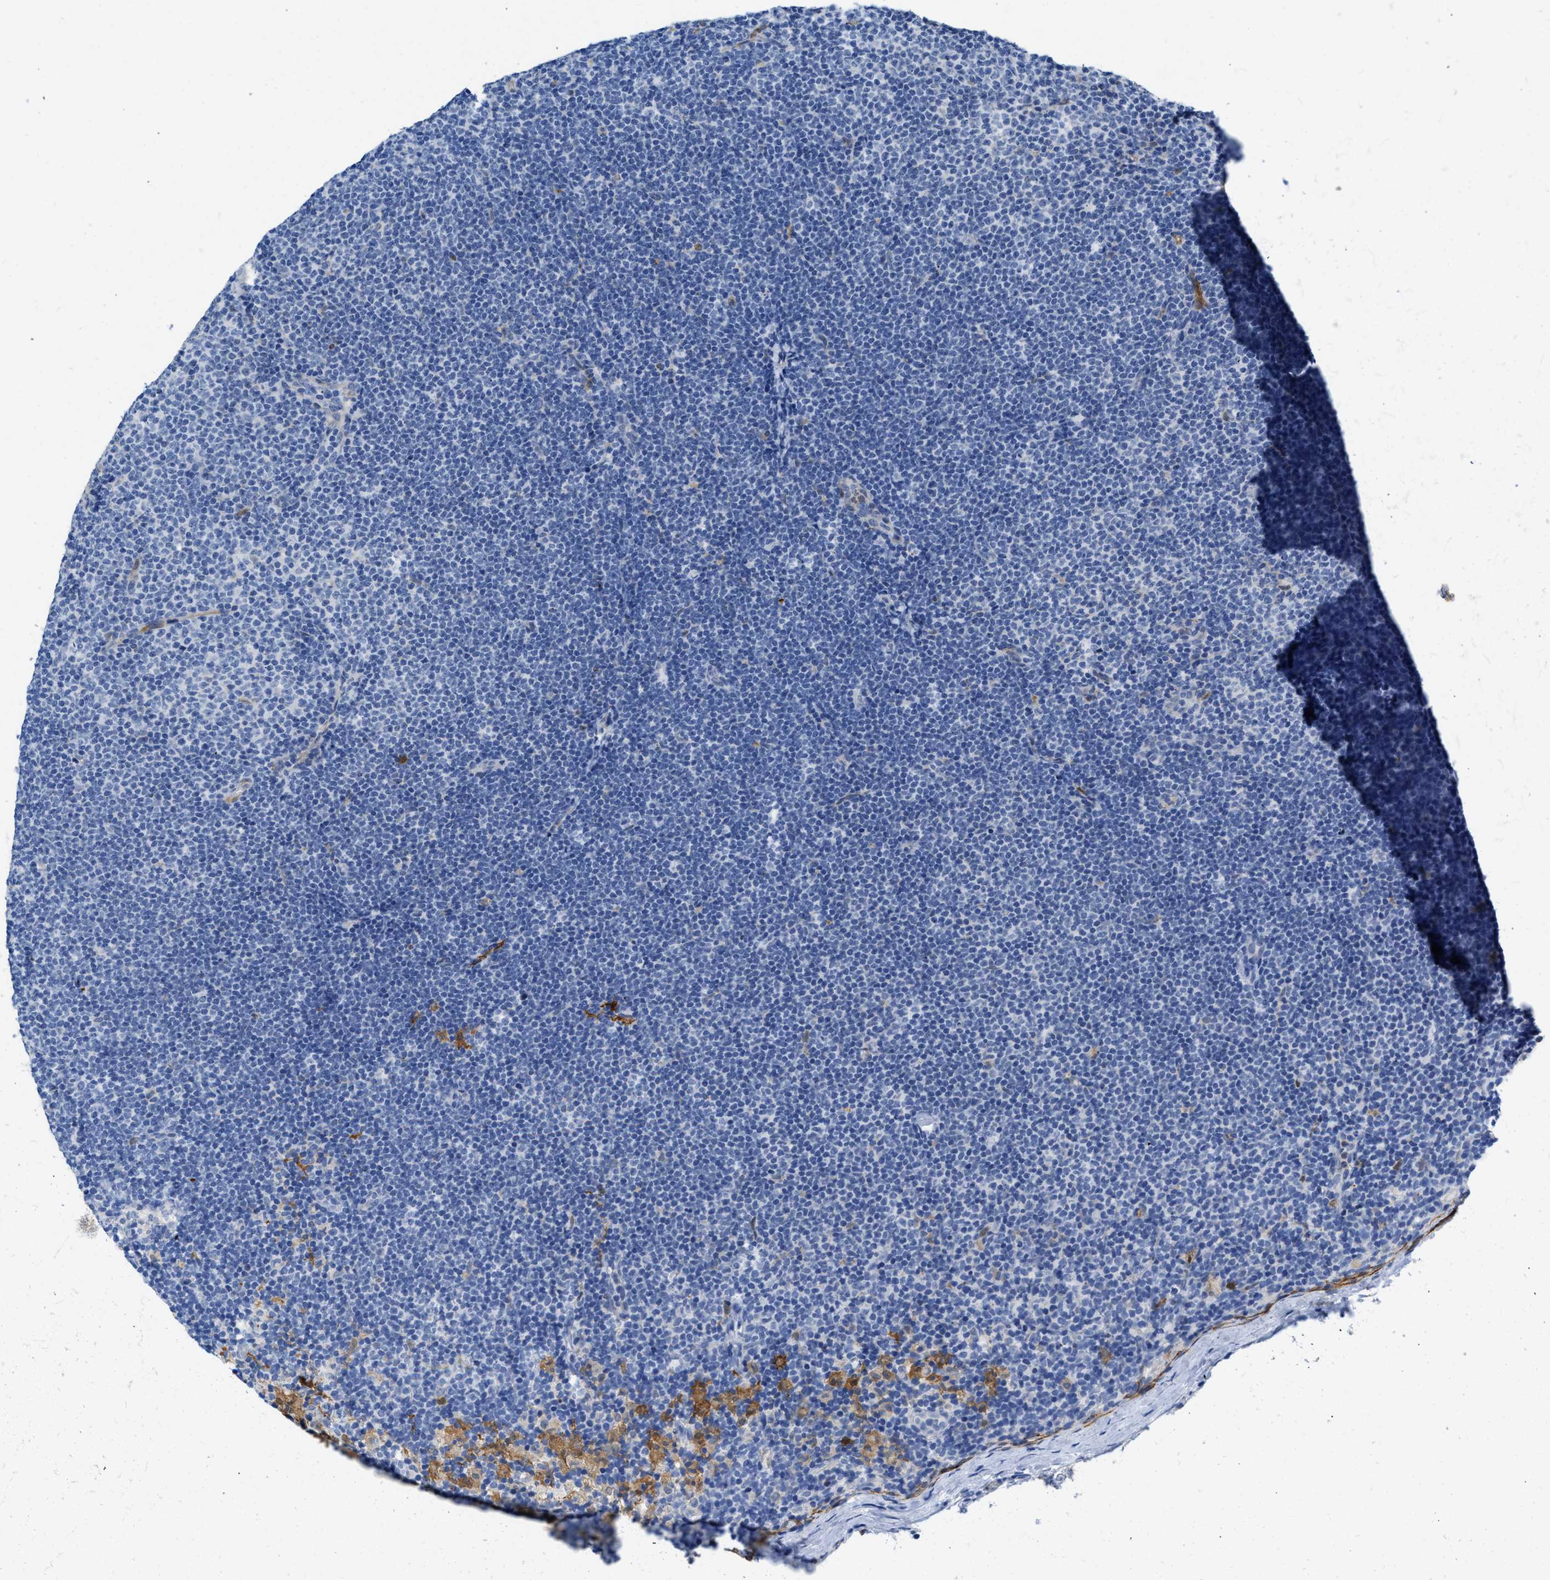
{"staining": {"intensity": "negative", "quantity": "none", "location": "none"}, "tissue": "lymphoma", "cell_type": "Tumor cells", "image_type": "cancer", "snomed": [{"axis": "morphology", "description": "Malignant lymphoma, non-Hodgkin's type, Low grade"}, {"axis": "topography", "description": "Lymph node"}], "caption": "IHC of low-grade malignant lymphoma, non-Hodgkin's type demonstrates no staining in tumor cells.", "gene": "SPEG", "patient": {"sex": "female", "age": 53}}